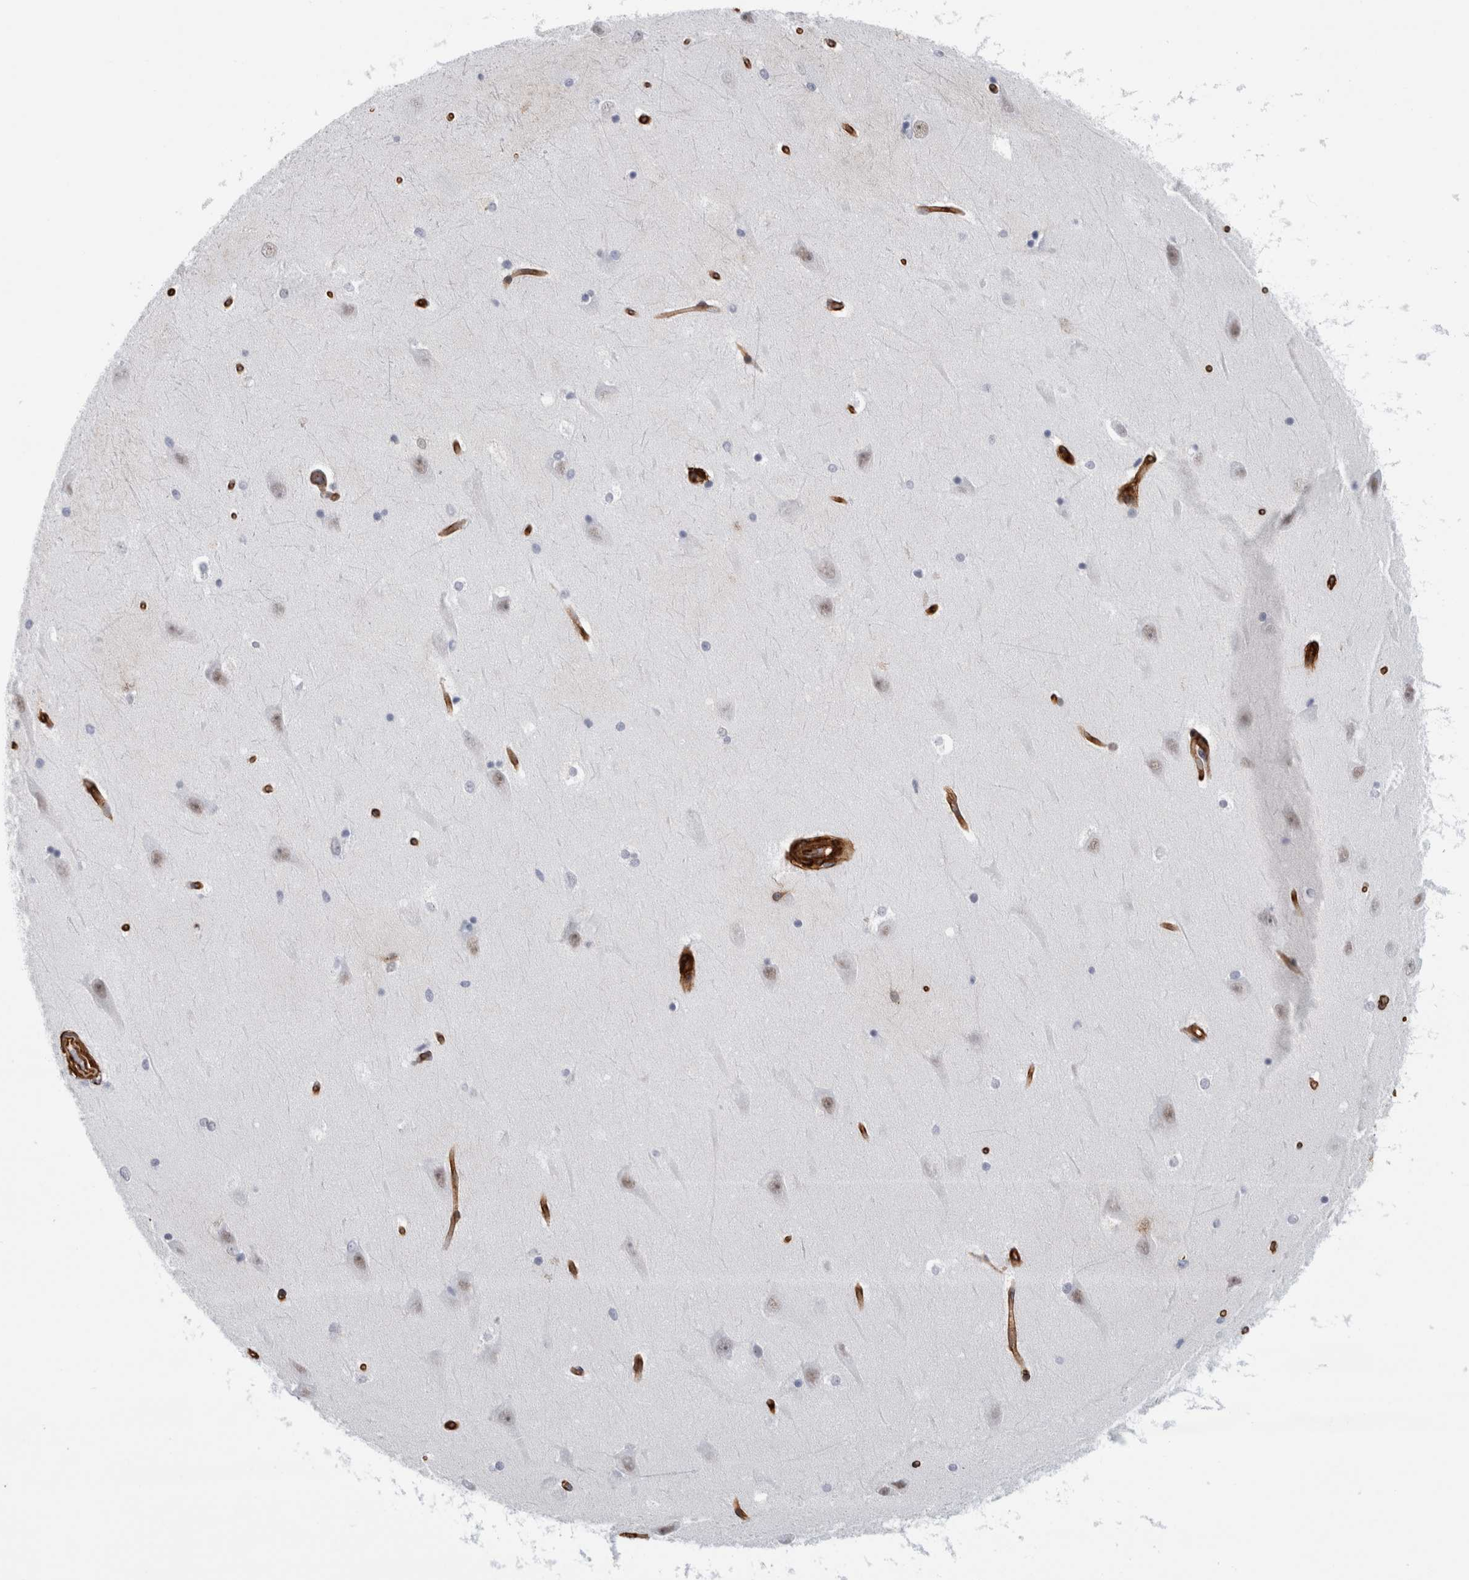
{"staining": {"intensity": "moderate", "quantity": "<25%", "location": "cytoplasmic/membranous"}, "tissue": "hippocampus", "cell_type": "Glial cells", "image_type": "normal", "snomed": [{"axis": "morphology", "description": "Normal tissue, NOS"}, {"axis": "topography", "description": "Hippocampus"}], "caption": "DAB (3,3'-diaminobenzidine) immunohistochemical staining of benign human hippocampus shows moderate cytoplasmic/membranous protein positivity in about <25% of glial cells. The staining is performed using DAB (3,3'-diaminobenzidine) brown chromogen to label protein expression. The nuclei are counter-stained blue using hematoxylin.", "gene": "AHNAK", "patient": {"sex": "male", "age": 45}}